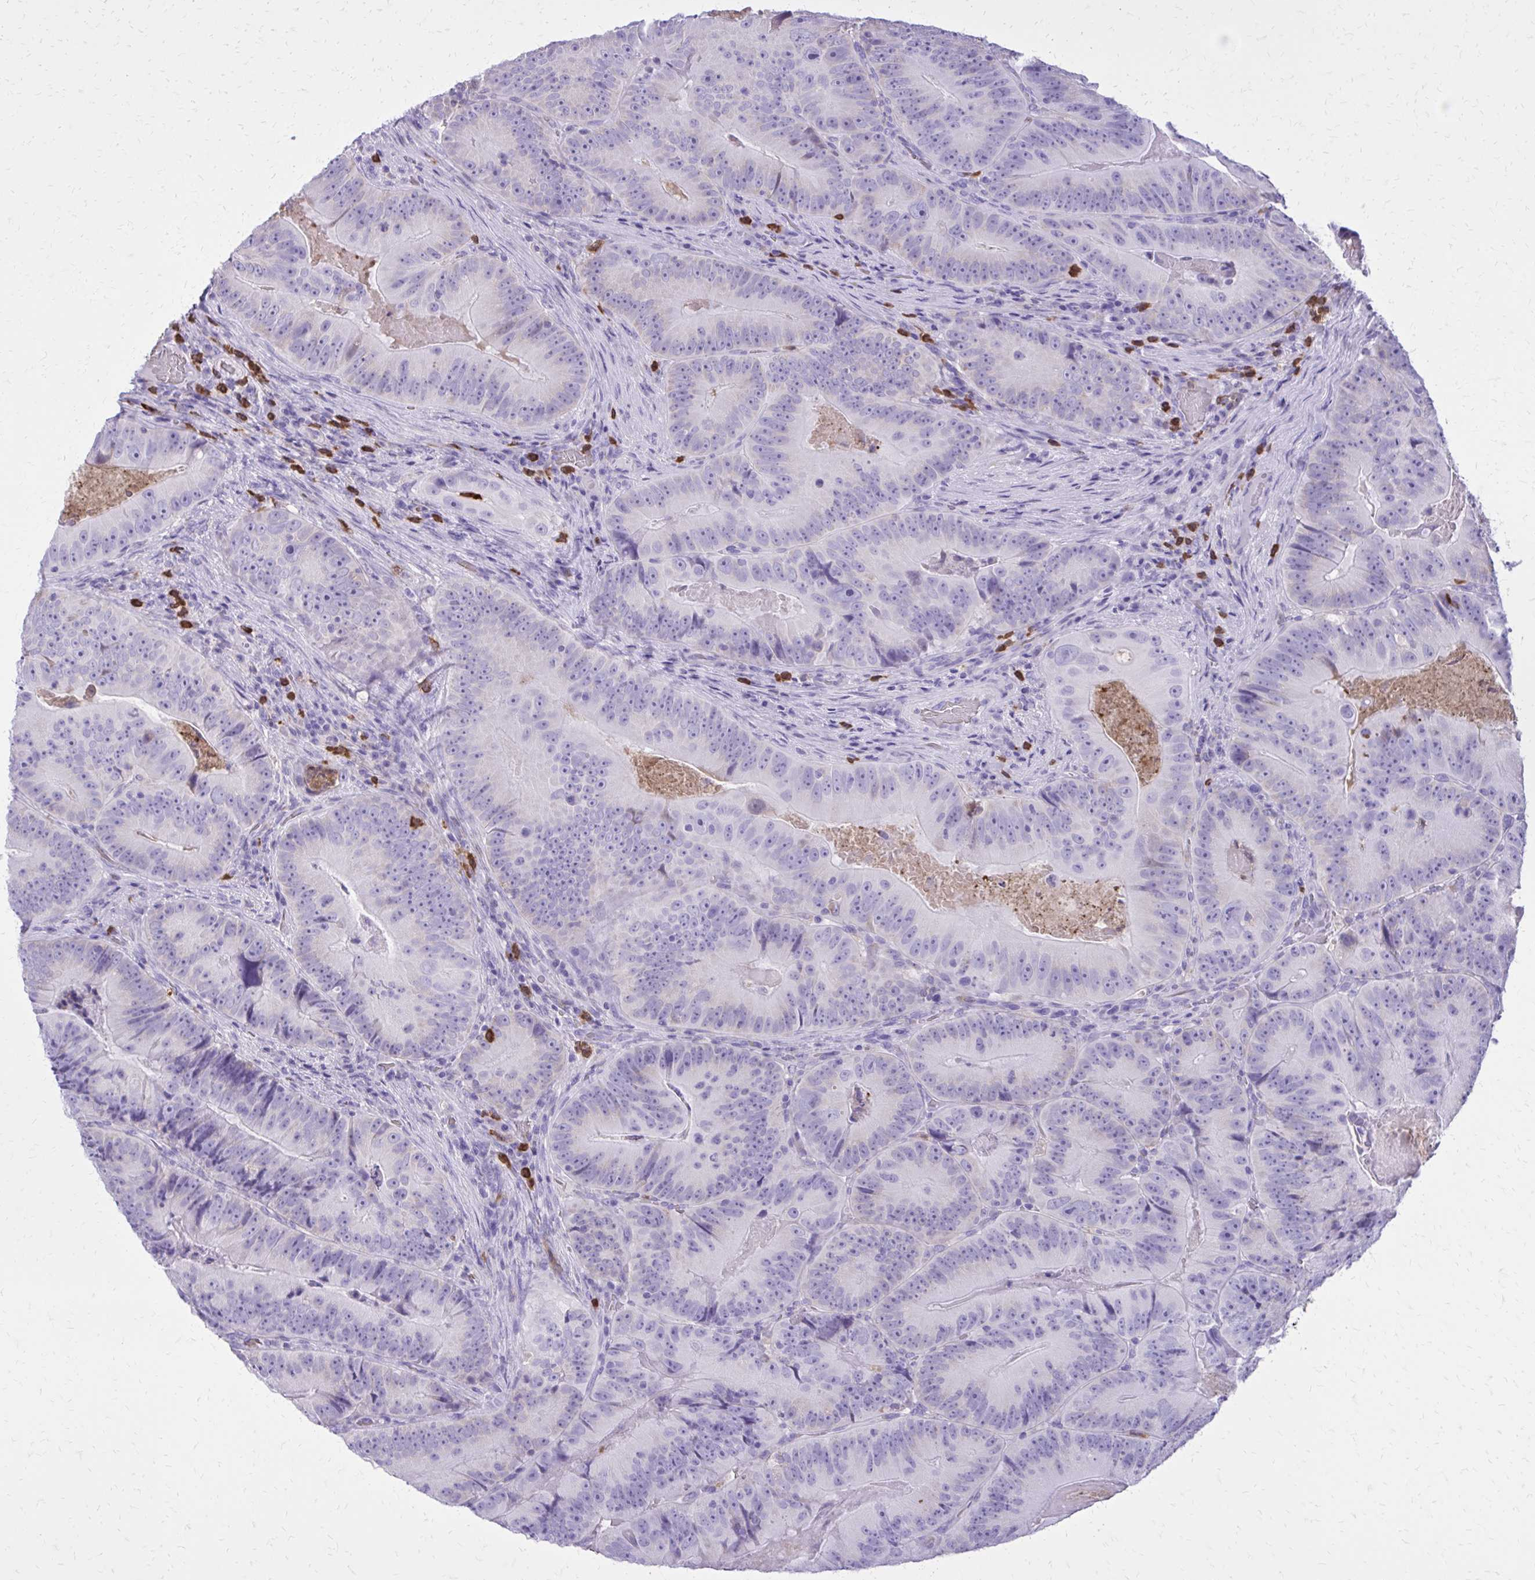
{"staining": {"intensity": "negative", "quantity": "none", "location": "none"}, "tissue": "colorectal cancer", "cell_type": "Tumor cells", "image_type": "cancer", "snomed": [{"axis": "morphology", "description": "Adenocarcinoma, NOS"}, {"axis": "topography", "description": "Colon"}], "caption": "DAB immunohistochemical staining of colorectal cancer (adenocarcinoma) displays no significant staining in tumor cells.", "gene": "CAT", "patient": {"sex": "female", "age": 86}}